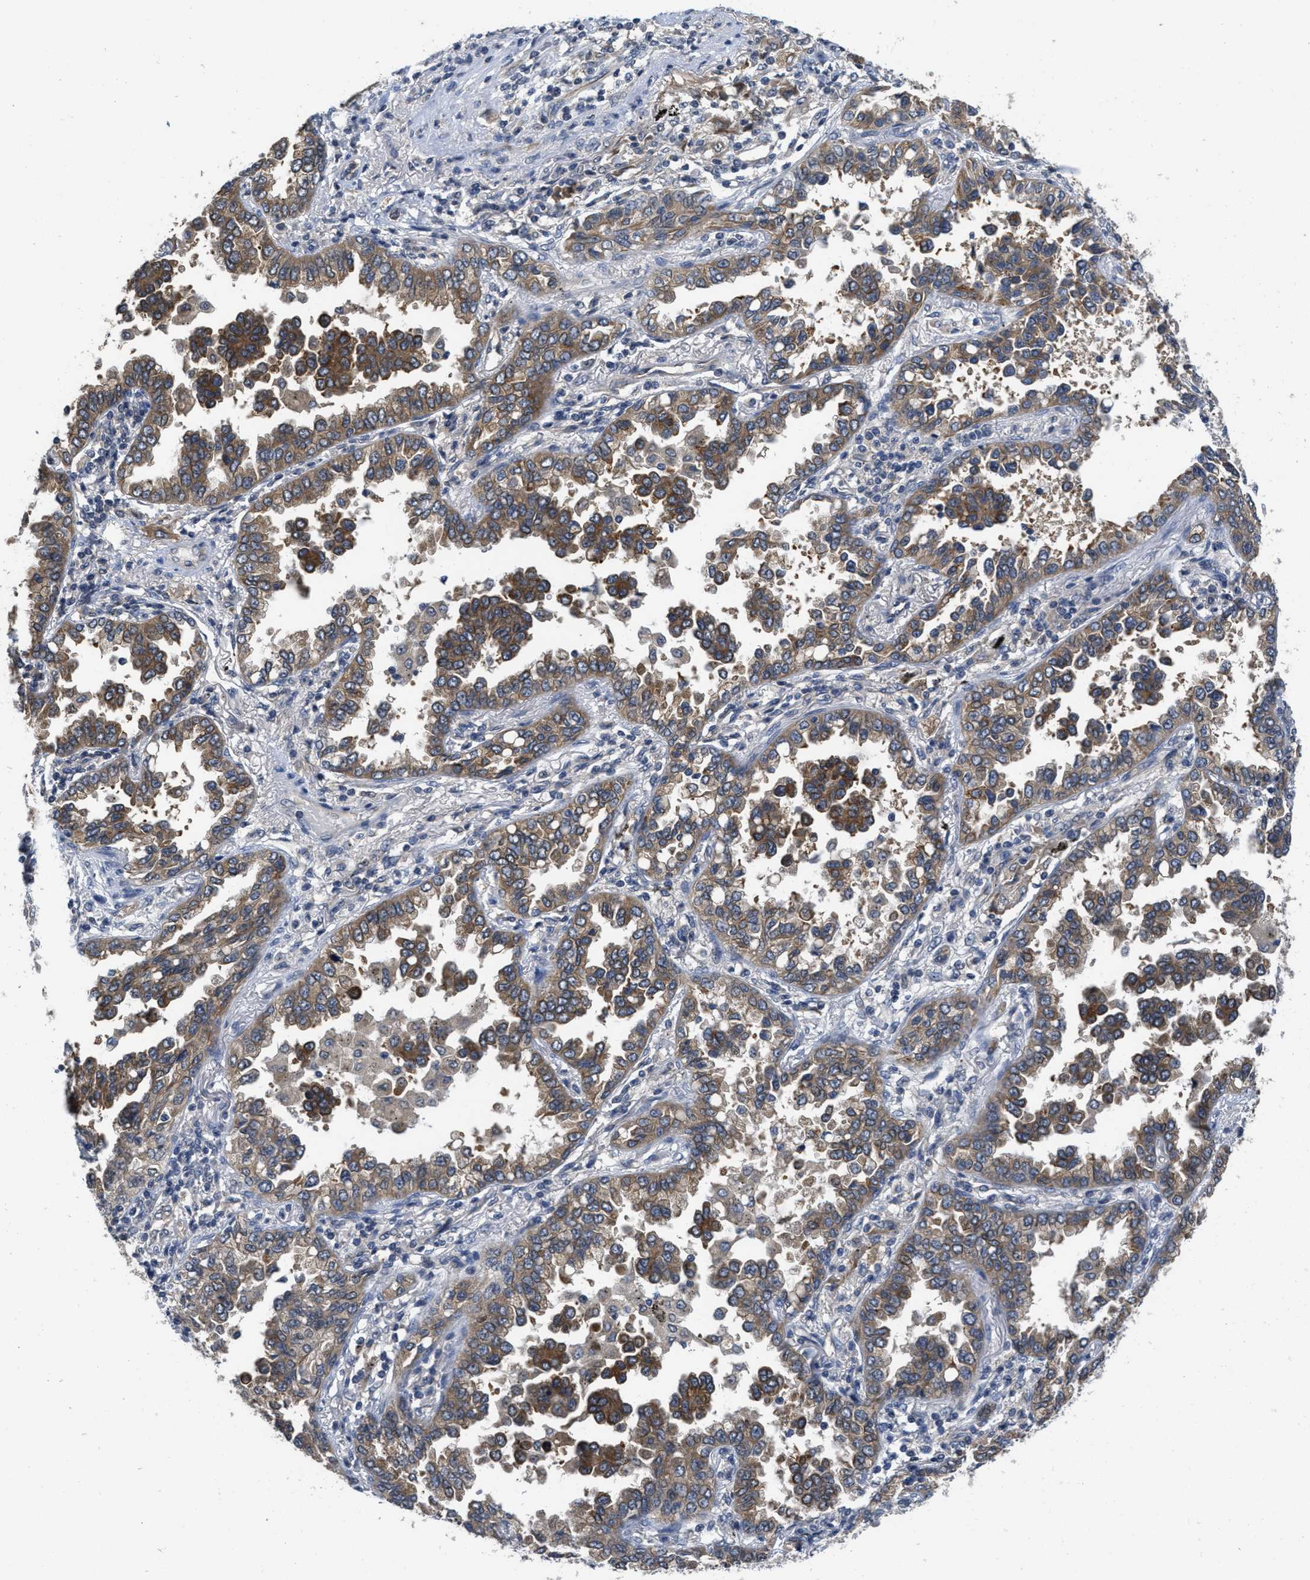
{"staining": {"intensity": "moderate", "quantity": ">75%", "location": "cytoplasmic/membranous"}, "tissue": "lung cancer", "cell_type": "Tumor cells", "image_type": "cancer", "snomed": [{"axis": "morphology", "description": "Normal tissue, NOS"}, {"axis": "morphology", "description": "Adenocarcinoma, NOS"}, {"axis": "topography", "description": "Lung"}], "caption": "Moderate cytoplasmic/membranous protein positivity is identified in about >75% of tumor cells in lung cancer.", "gene": "ANGPT1", "patient": {"sex": "male", "age": 59}}